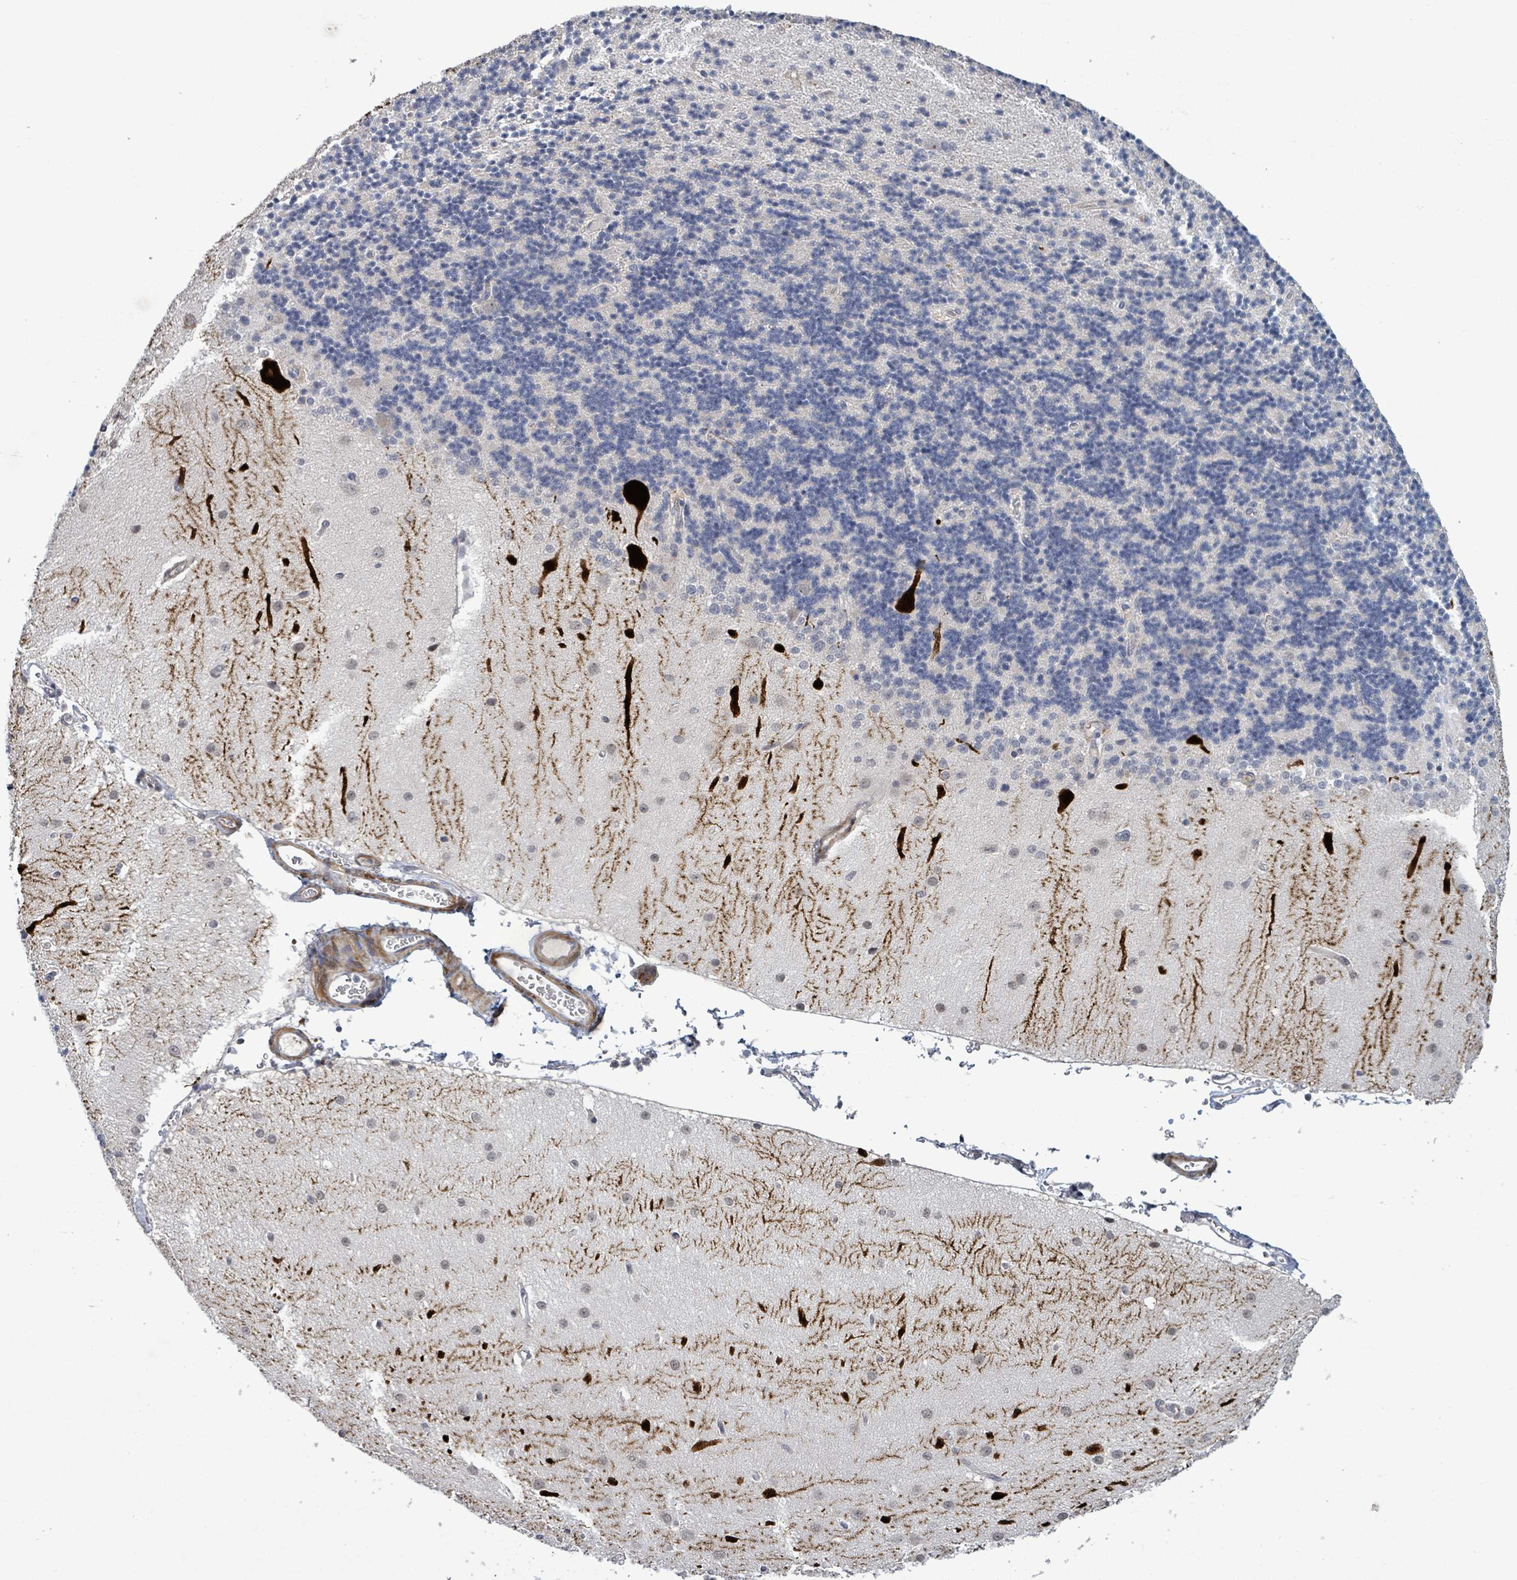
{"staining": {"intensity": "negative", "quantity": "none", "location": "none"}, "tissue": "cerebellum", "cell_type": "Cells in granular layer", "image_type": "normal", "snomed": [{"axis": "morphology", "description": "Normal tissue, NOS"}, {"axis": "topography", "description": "Cerebellum"}], "caption": "Photomicrograph shows no significant protein positivity in cells in granular layer of benign cerebellum.", "gene": "AMMECR1", "patient": {"sex": "female", "age": 29}}